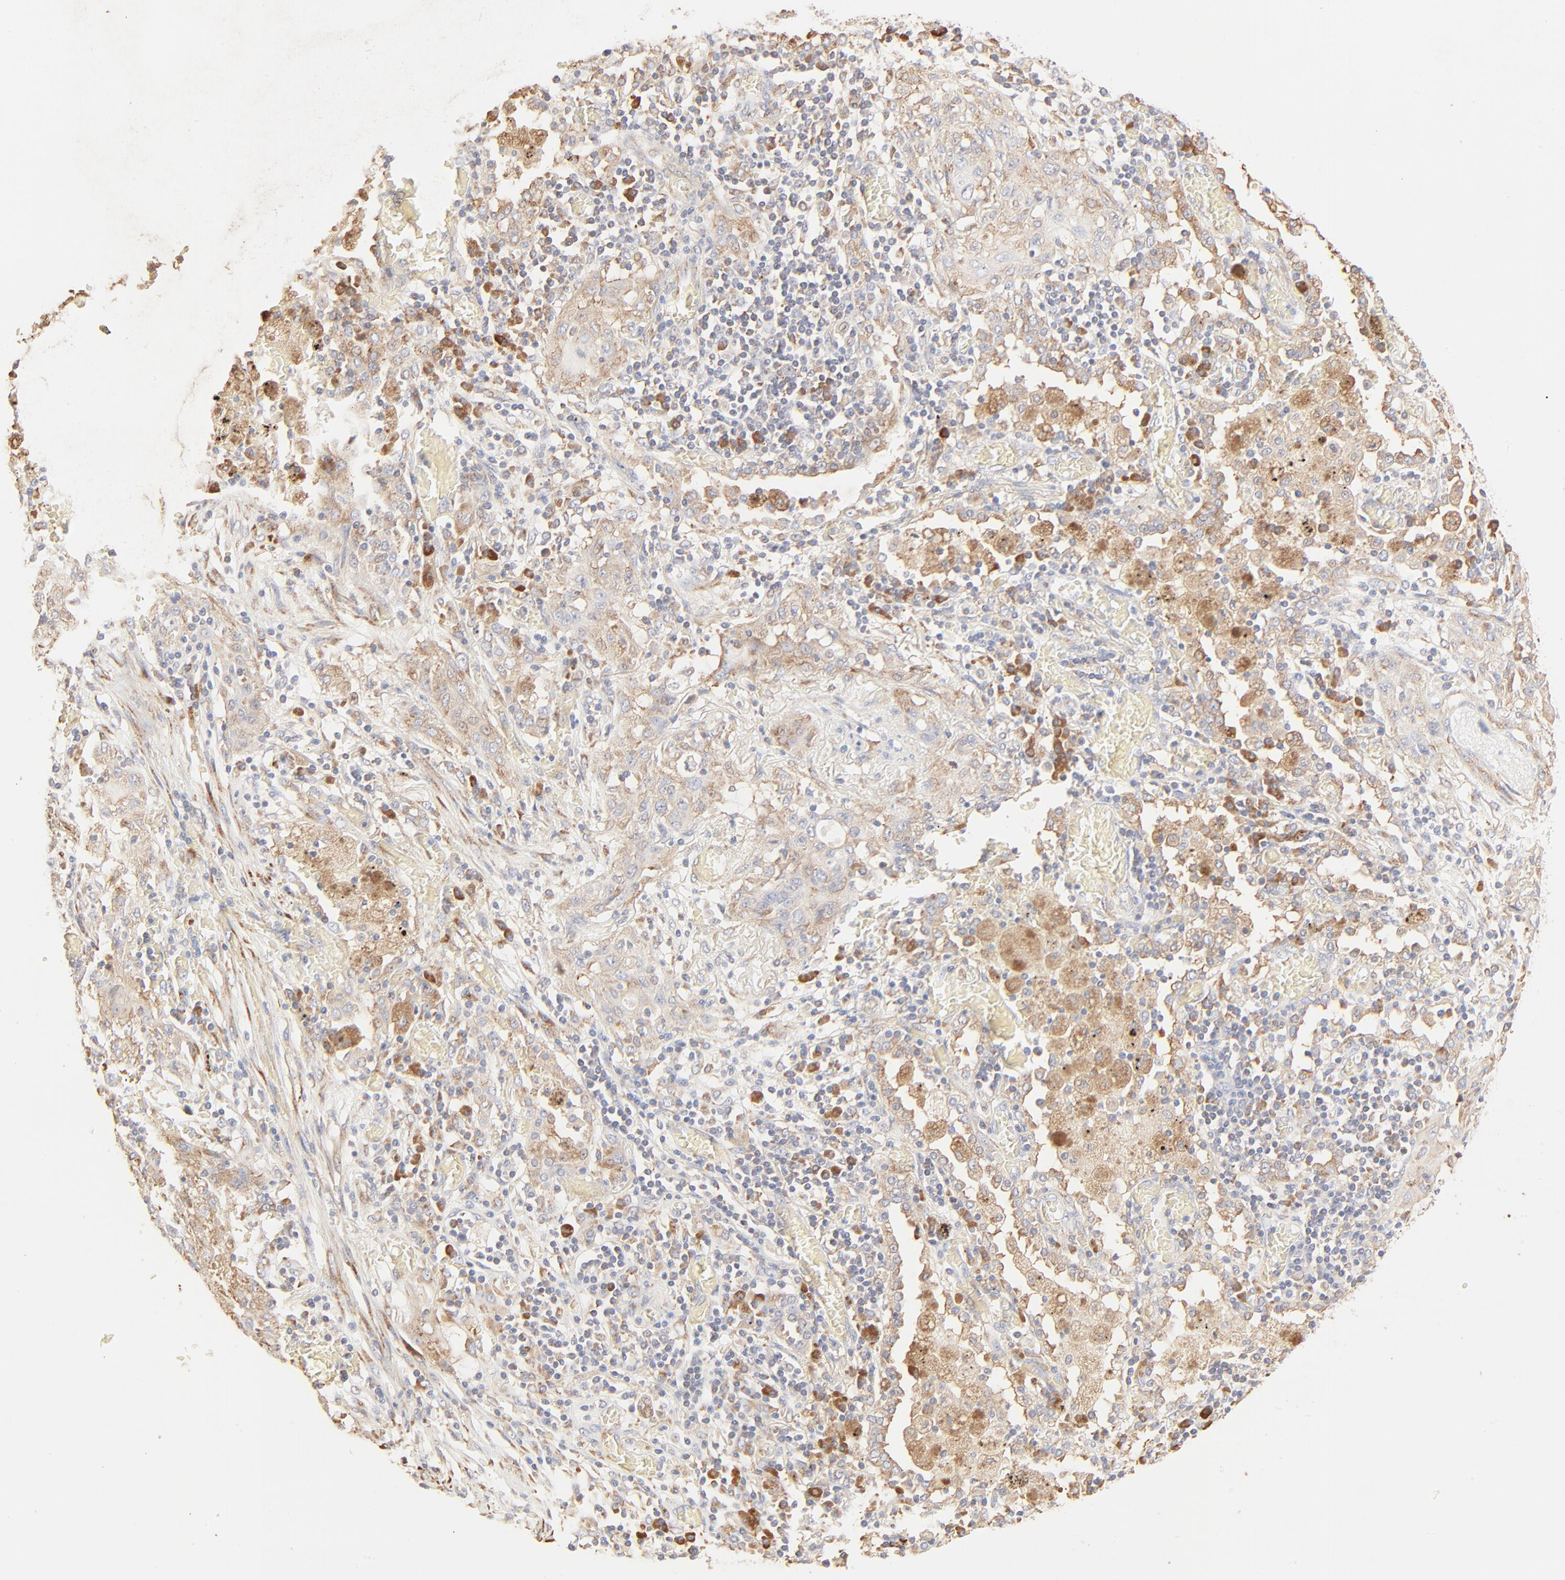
{"staining": {"intensity": "weak", "quantity": ">75%", "location": "cytoplasmic/membranous"}, "tissue": "lung cancer", "cell_type": "Tumor cells", "image_type": "cancer", "snomed": [{"axis": "morphology", "description": "Squamous cell carcinoma, NOS"}, {"axis": "topography", "description": "Lung"}], "caption": "This photomicrograph demonstrates immunohistochemistry staining of human lung cancer (squamous cell carcinoma), with low weak cytoplasmic/membranous staining in about >75% of tumor cells.", "gene": "RPS20", "patient": {"sex": "female", "age": 47}}